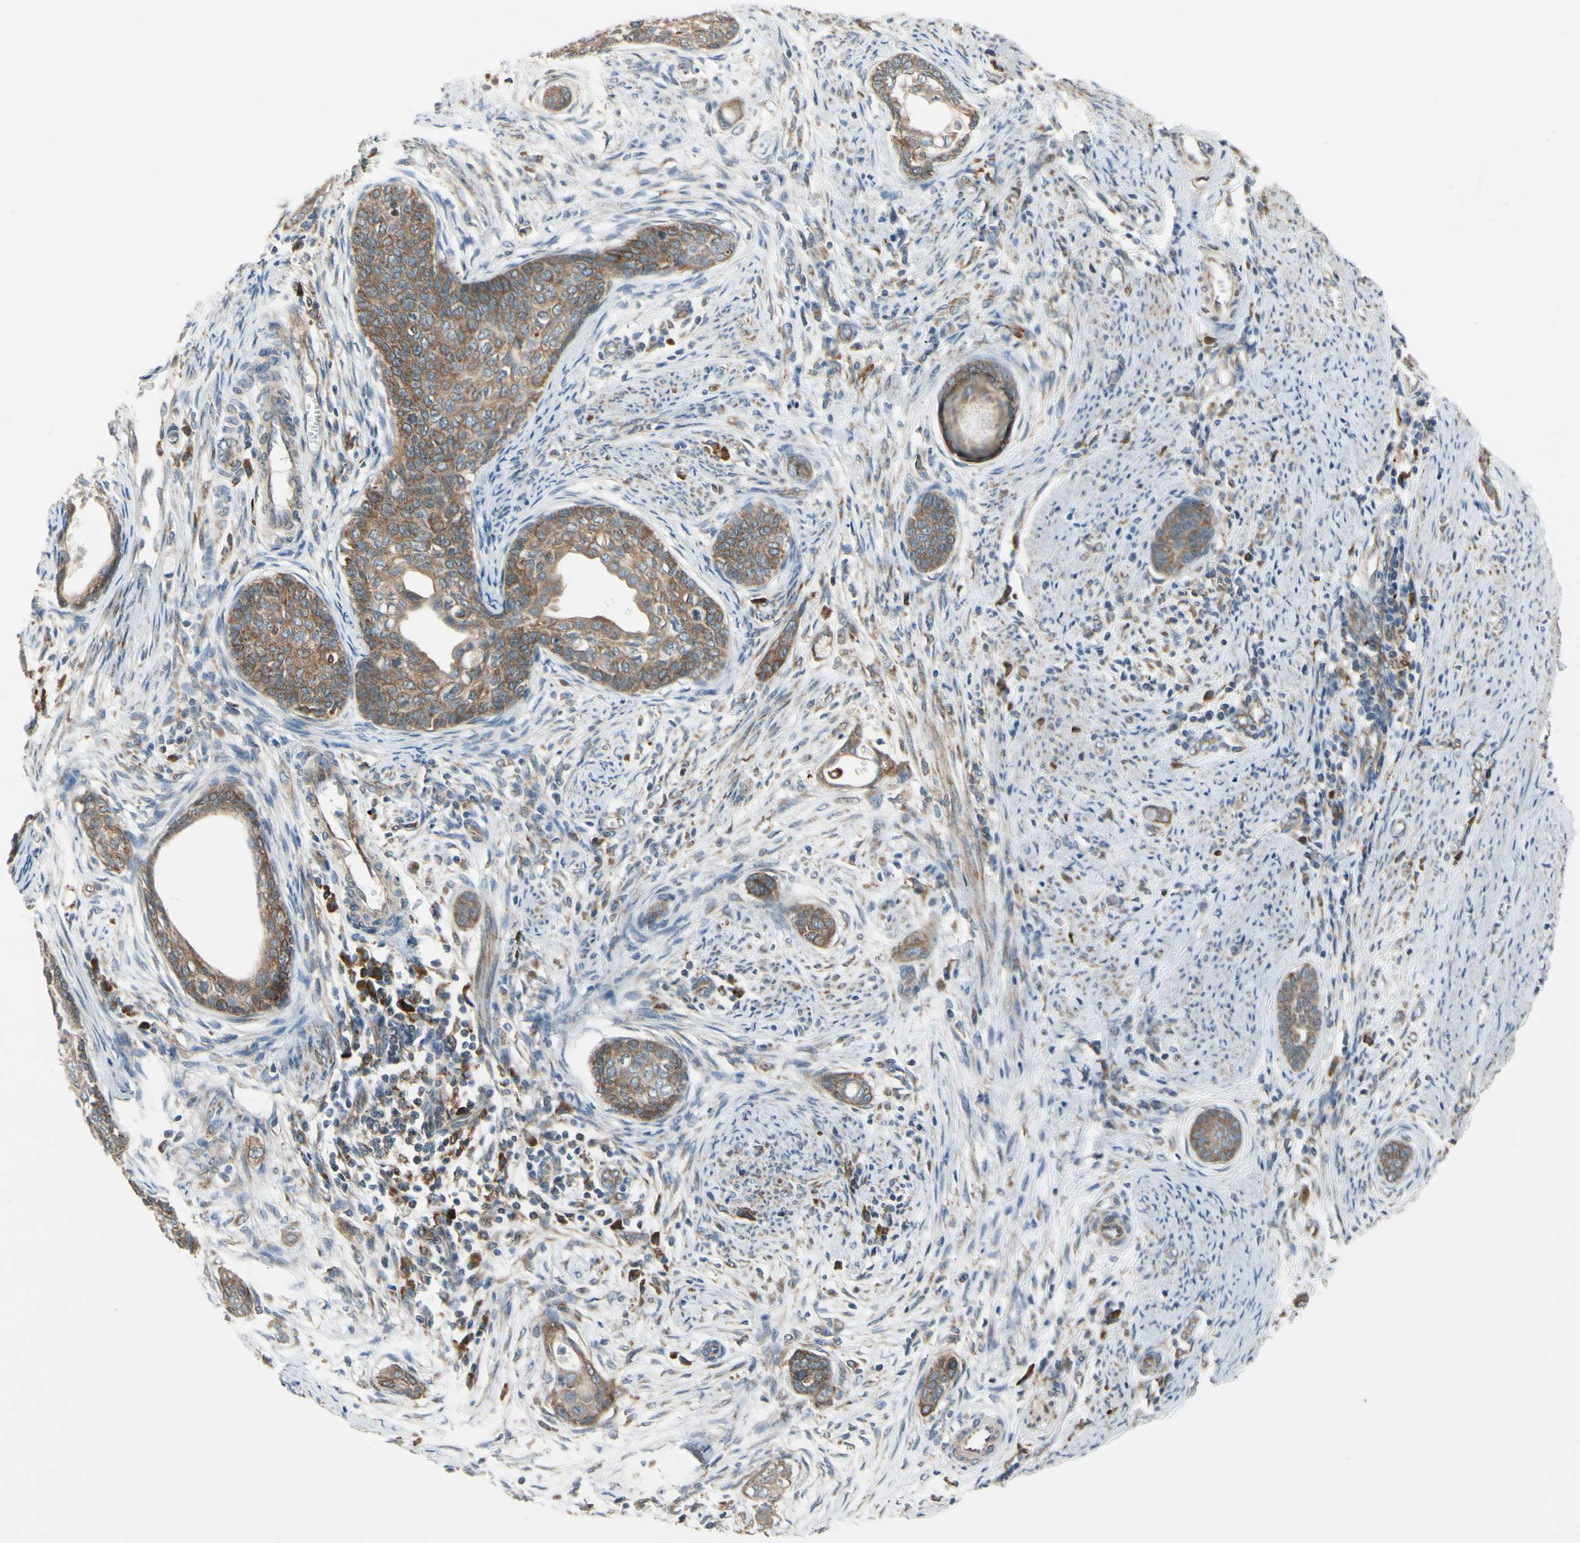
{"staining": {"intensity": "moderate", "quantity": ">75%", "location": "cytoplasmic/membranous"}, "tissue": "cervical cancer", "cell_type": "Tumor cells", "image_type": "cancer", "snomed": [{"axis": "morphology", "description": "Squamous cell carcinoma, NOS"}, {"axis": "topography", "description": "Cervix"}], "caption": "This micrograph displays cervical cancer (squamous cell carcinoma) stained with immunohistochemistry (IHC) to label a protein in brown. The cytoplasmic/membranous of tumor cells show moderate positivity for the protein. Nuclei are counter-stained blue.", "gene": "CLCC1", "patient": {"sex": "female", "age": 33}}